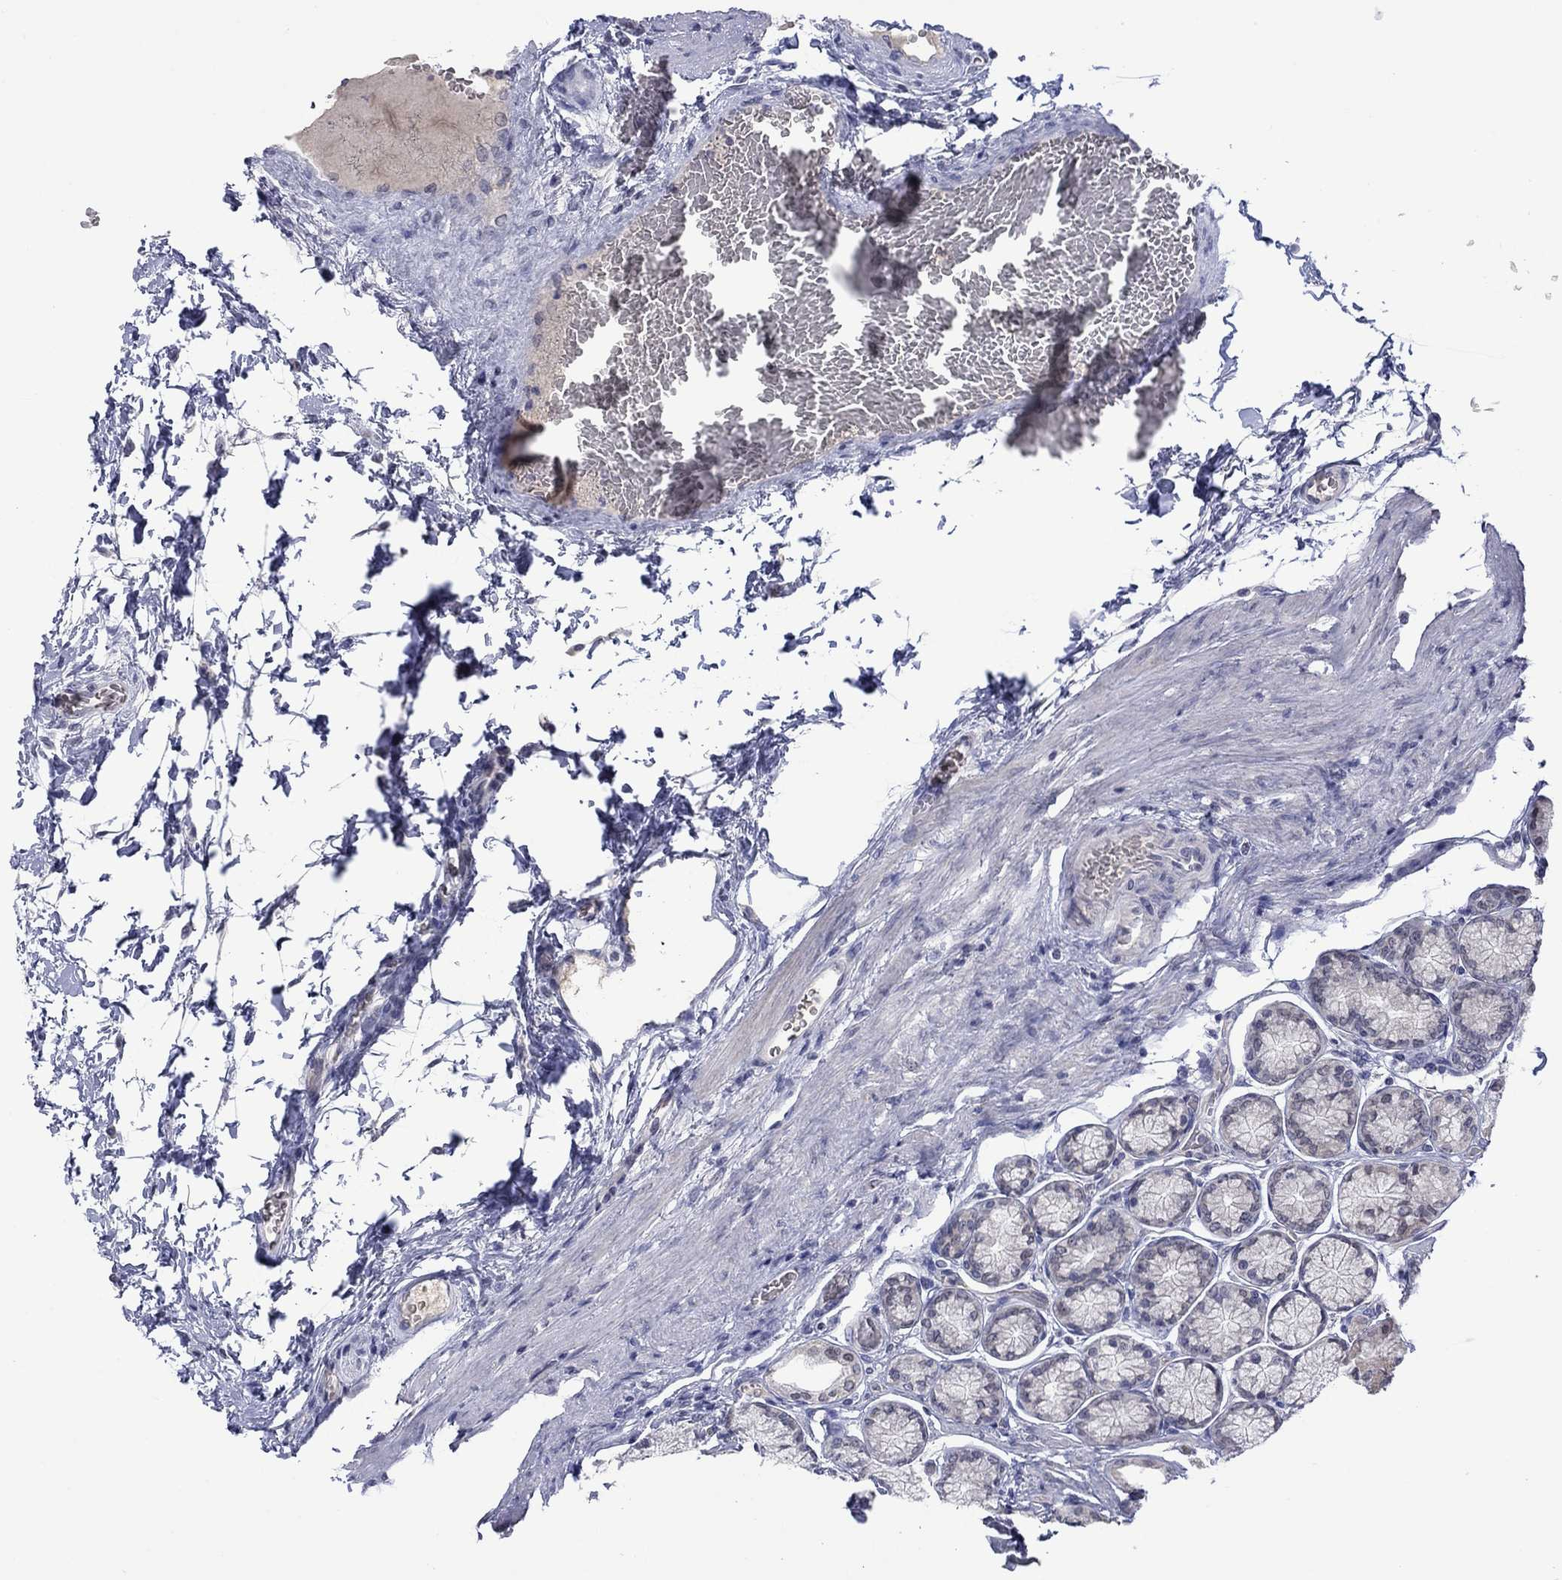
{"staining": {"intensity": "moderate", "quantity": "<25%", "location": "cytoplasmic/membranous,nuclear"}, "tissue": "stomach", "cell_type": "Glandular cells", "image_type": "normal", "snomed": [{"axis": "morphology", "description": "Normal tissue, NOS"}, {"axis": "morphology", "description": "Adenocarcinoma, NOS"}, {"axis": "morphology", "description": "Adenocarcinoma, High grade"}, {"axis": "topography", "description": "Stomach, upper"}, {"axis": "topography", "description": "Stomach"}], "caption": "IHC photomicrograph of normal stomach stained for a protein (brown), which demonstrates low levels of moderate cytoplasmic/membranous,nuclear positivity in approximately <25% of glandular cells.", "gene": "NSMF", "patient": {"sex": "female", "age": 65}}